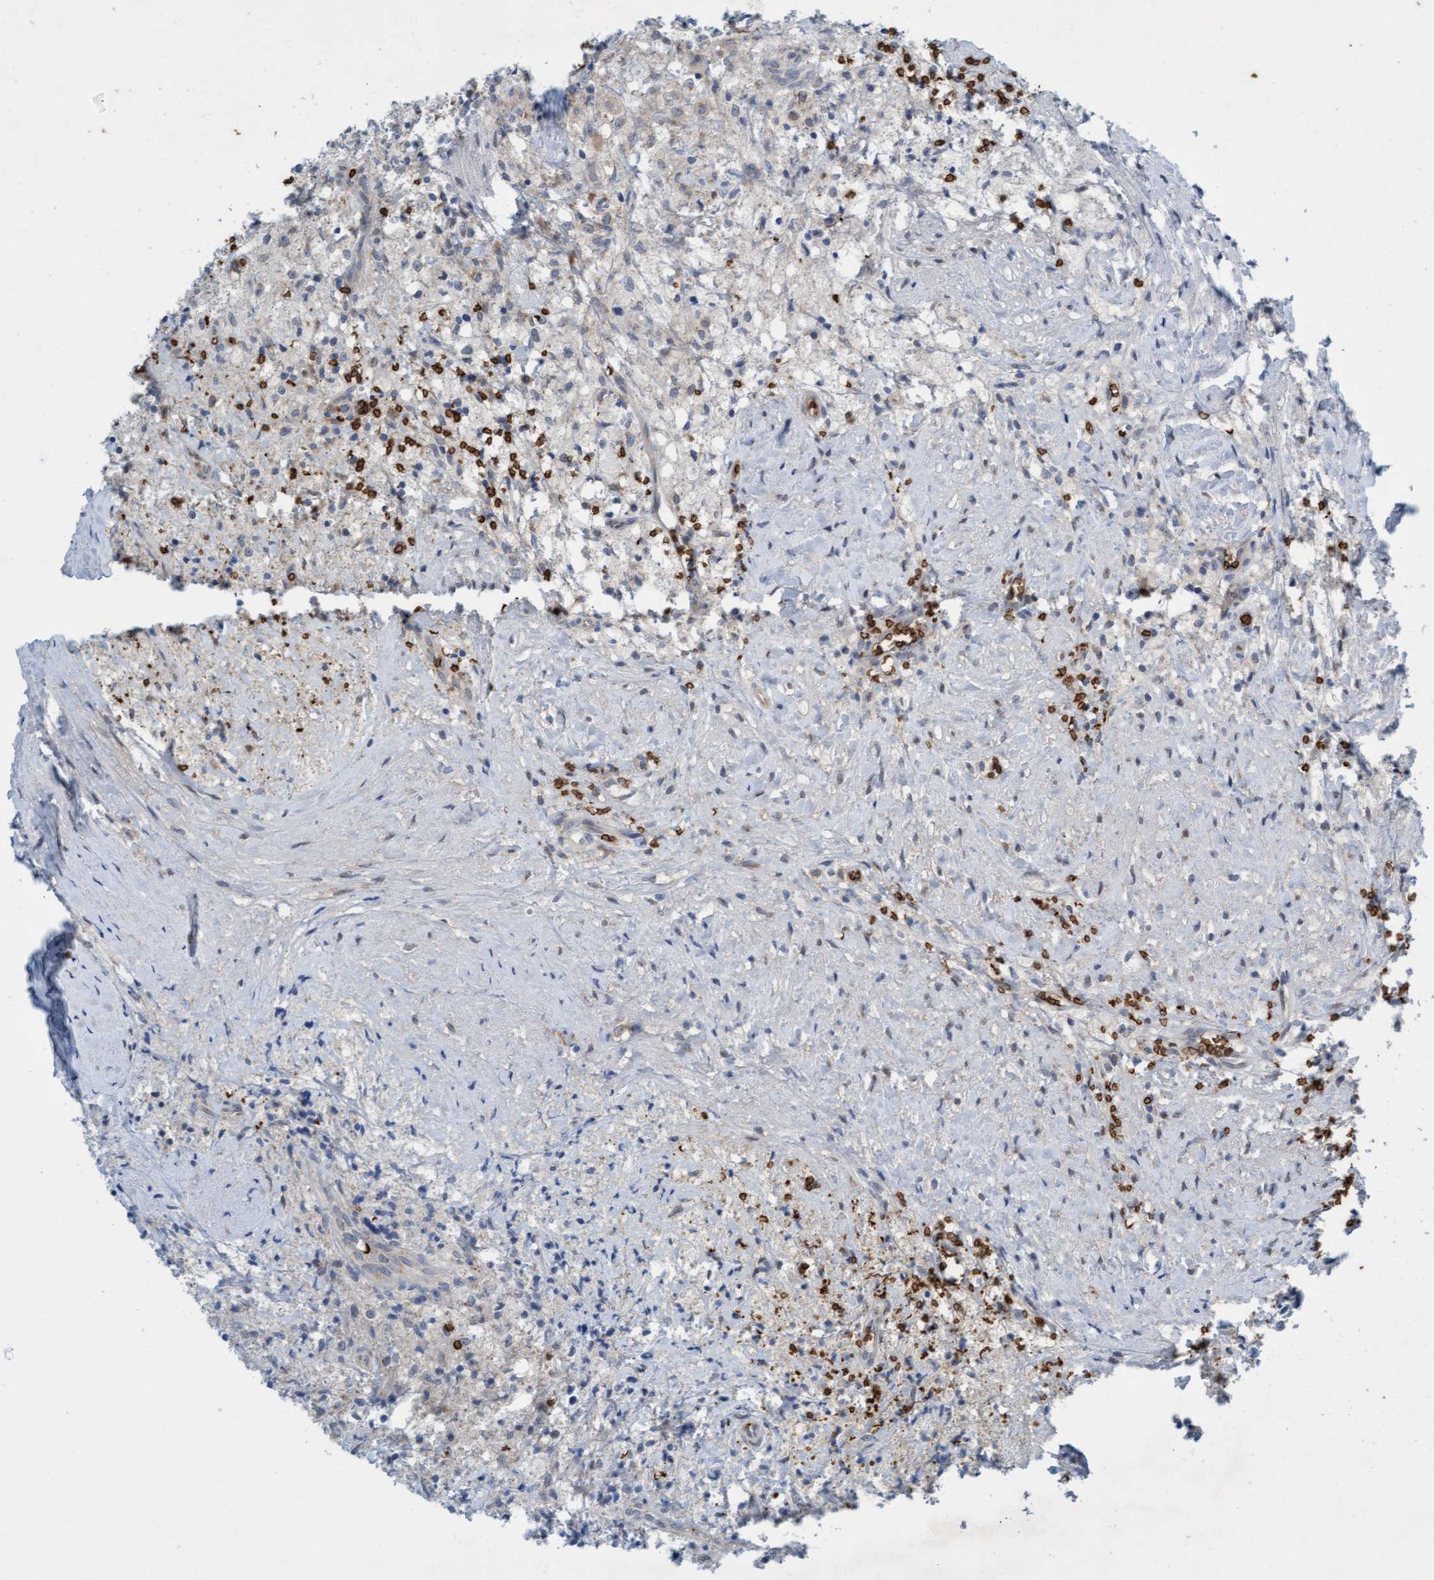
{"staining": {"intensity": "negative", "quantity": "none", "location": "none"}, "tissue": "testis cancer", "cell_type": "Tumor cells", "image_type": "cancer", "snomed": [{"axis": "morphology", "description": "Carcinoma, Embryonal, NOS"}, {"axis": "topography", "description": "Testis"}], "caption": "Immunohistochemistry histopathology image of human testis cancer (embryonal carcinoma) stained for a protein (brown), which demonstrates no positivity in tumor cells. (Brightfield microscopy of DAB immunohistochemistry at high magnification).", "gene": "SPEM2", "patient": {"sex": "male", "age": 2}}